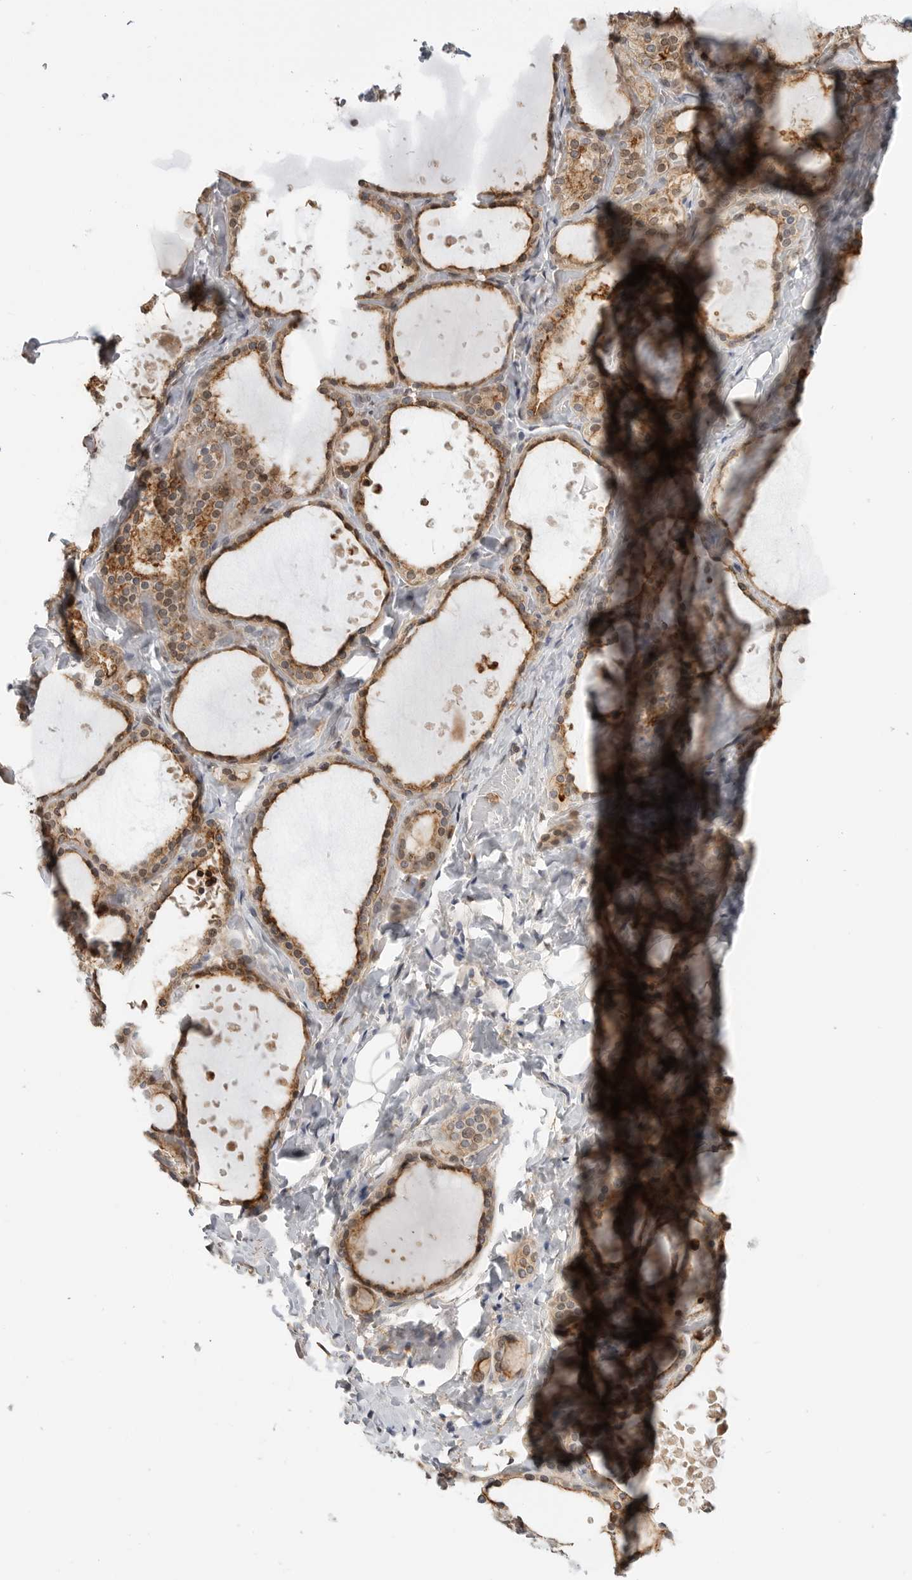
{"staining": {"intensity": "moderate", "quantity": ">75%", "location": "cytoplasmic/membranous,nuclear"}, "tissue": "thyroid gland", "cell_type": "Glandular cells", "image_type": "normal", "snomed": [{"axis": "morphology", "description": "Normal tissue, NOS"}, {"axis": "topography", "description": "Thyroid gland"}], "caption": "The immunohistochemical stain labels moderate cytoplasmic/membranous,nuclear expression in glandular cells of benign thyroid gland. (IHC, brightfield microscopy, high magnification).", "gene": "ANXA11", "patient": {"sex": "female", "age": 44}}